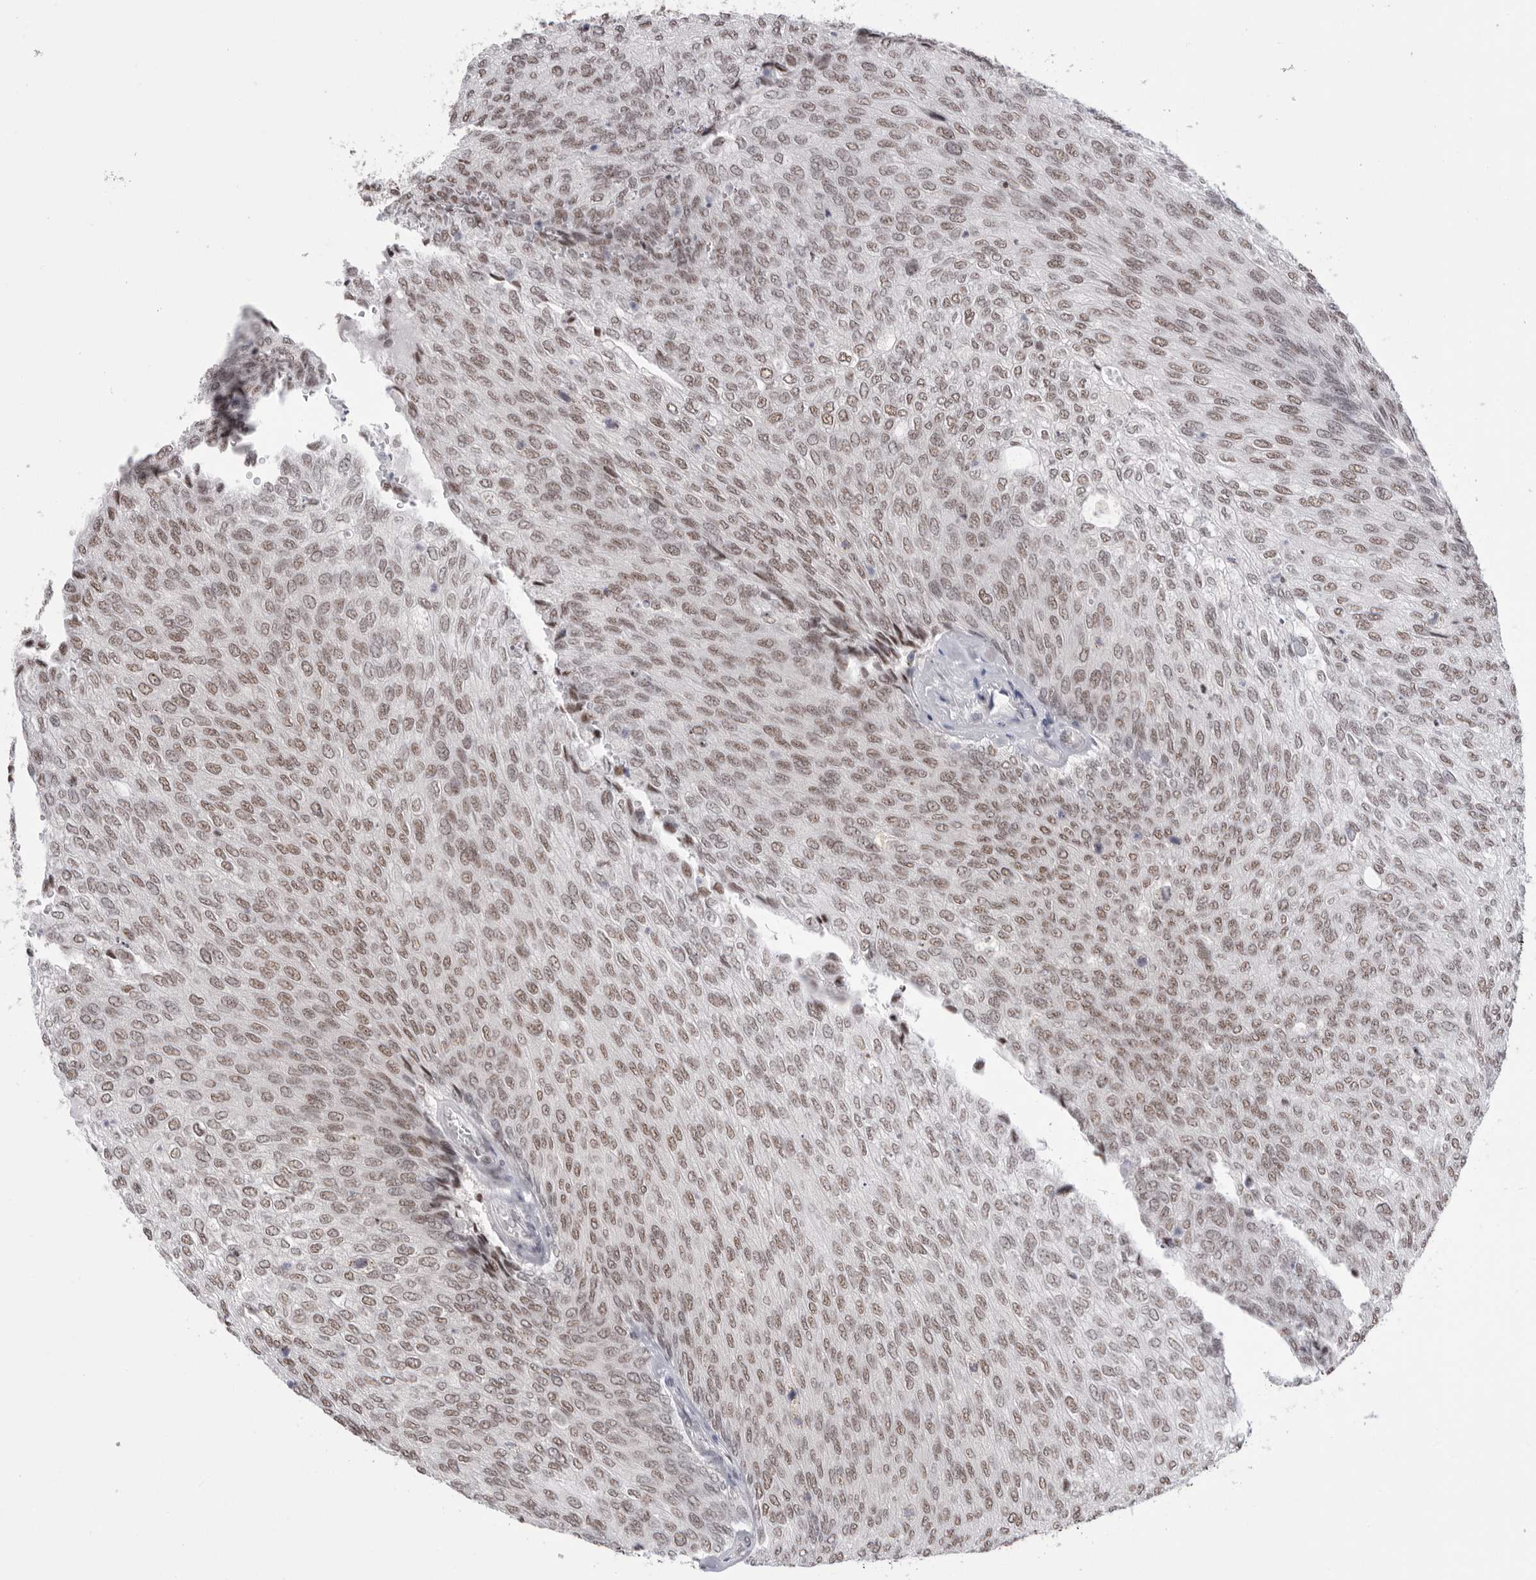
{"staining": {"intensity": "moderate", "quantity": "25%-75%", "location": "nuclear"}, "tissue": "urothelial cancer", "cell_type": "Tumor cells", "image_type": "cancer", "snomed": [{"axis": "morphology", "description": "Urothelial carcinoma, Low grade"}, {"axis": "topography", "description": "Urinary bladder"}], "caption": "Immunohistochemistry histopathology image of neoplastic tissue: urothelial carcinoma (low-grade) stained using immunohistochemistry demonstrates medium levels of moderate protein expression localized specifically in the nuclear of tumor cells, appearing as a nuclear brown color.", "gene": "BCLAF3", "patient": {"sex": "female", "age": 79}}